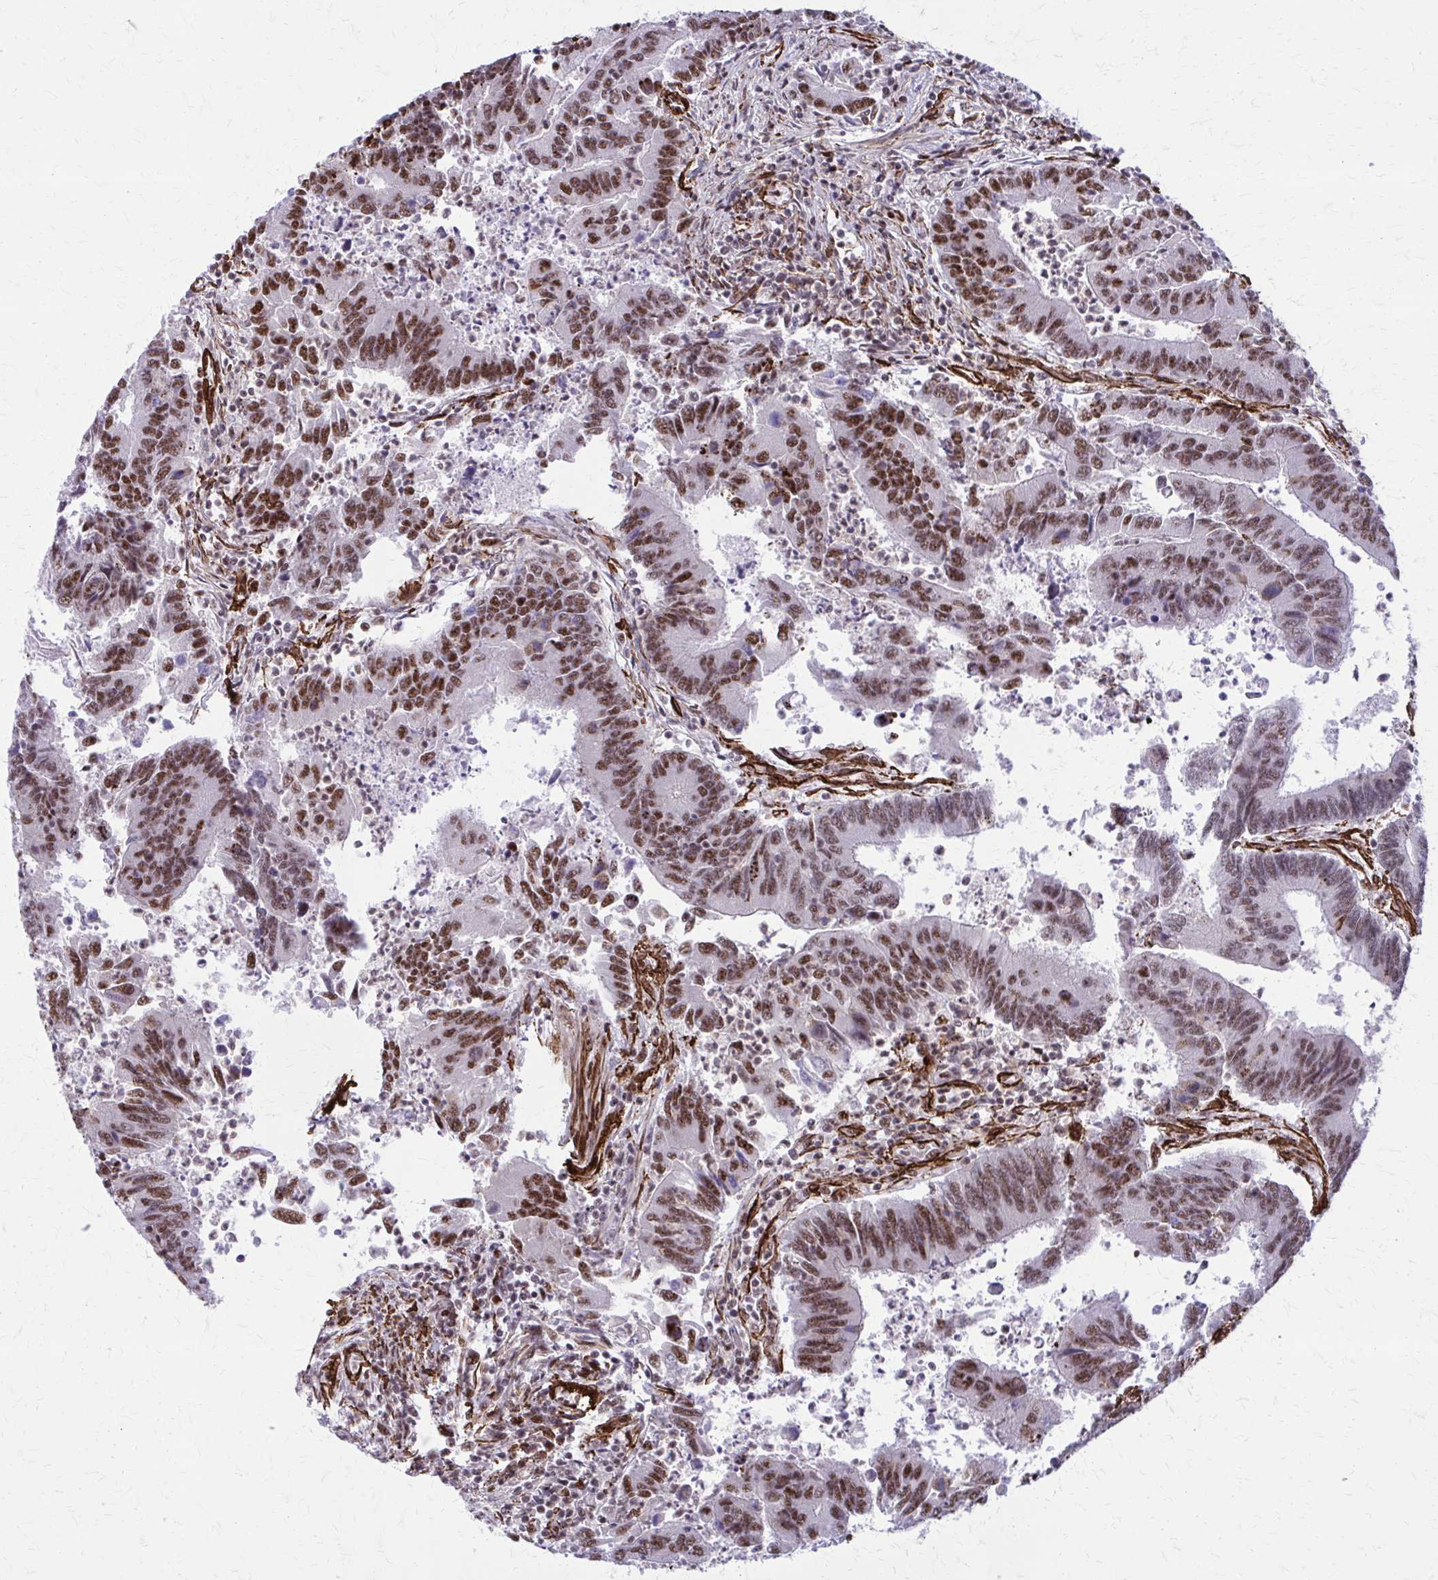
{"staining": {"intensity": "moderate", "quantity": ">75%", "location": "cytoplasmic/membranous,nuclear"}, "tissue": "colorectal cancer", "cell_type": "Tumor cells", "image_type": "cancer", "snomed": [{"axis": "morphology", "description": "Adenocarcinoma, NOS"}, {"axis": "topography", "description": "Colon"}], "caption": "An image of human adenocarcinoma (colorectal) stained for a protein displays moderate cytoplasmic/membranous and nuclear brown staining in tumor cells. The staining is performed using DAB (3,3'-diaminobenzidine) brown chromogen to label protein expression. The nuclei are counter-stained blue using hematoxylin.", "gene": "NRBF2", "patient": {"sex": "female", "age": 67}}